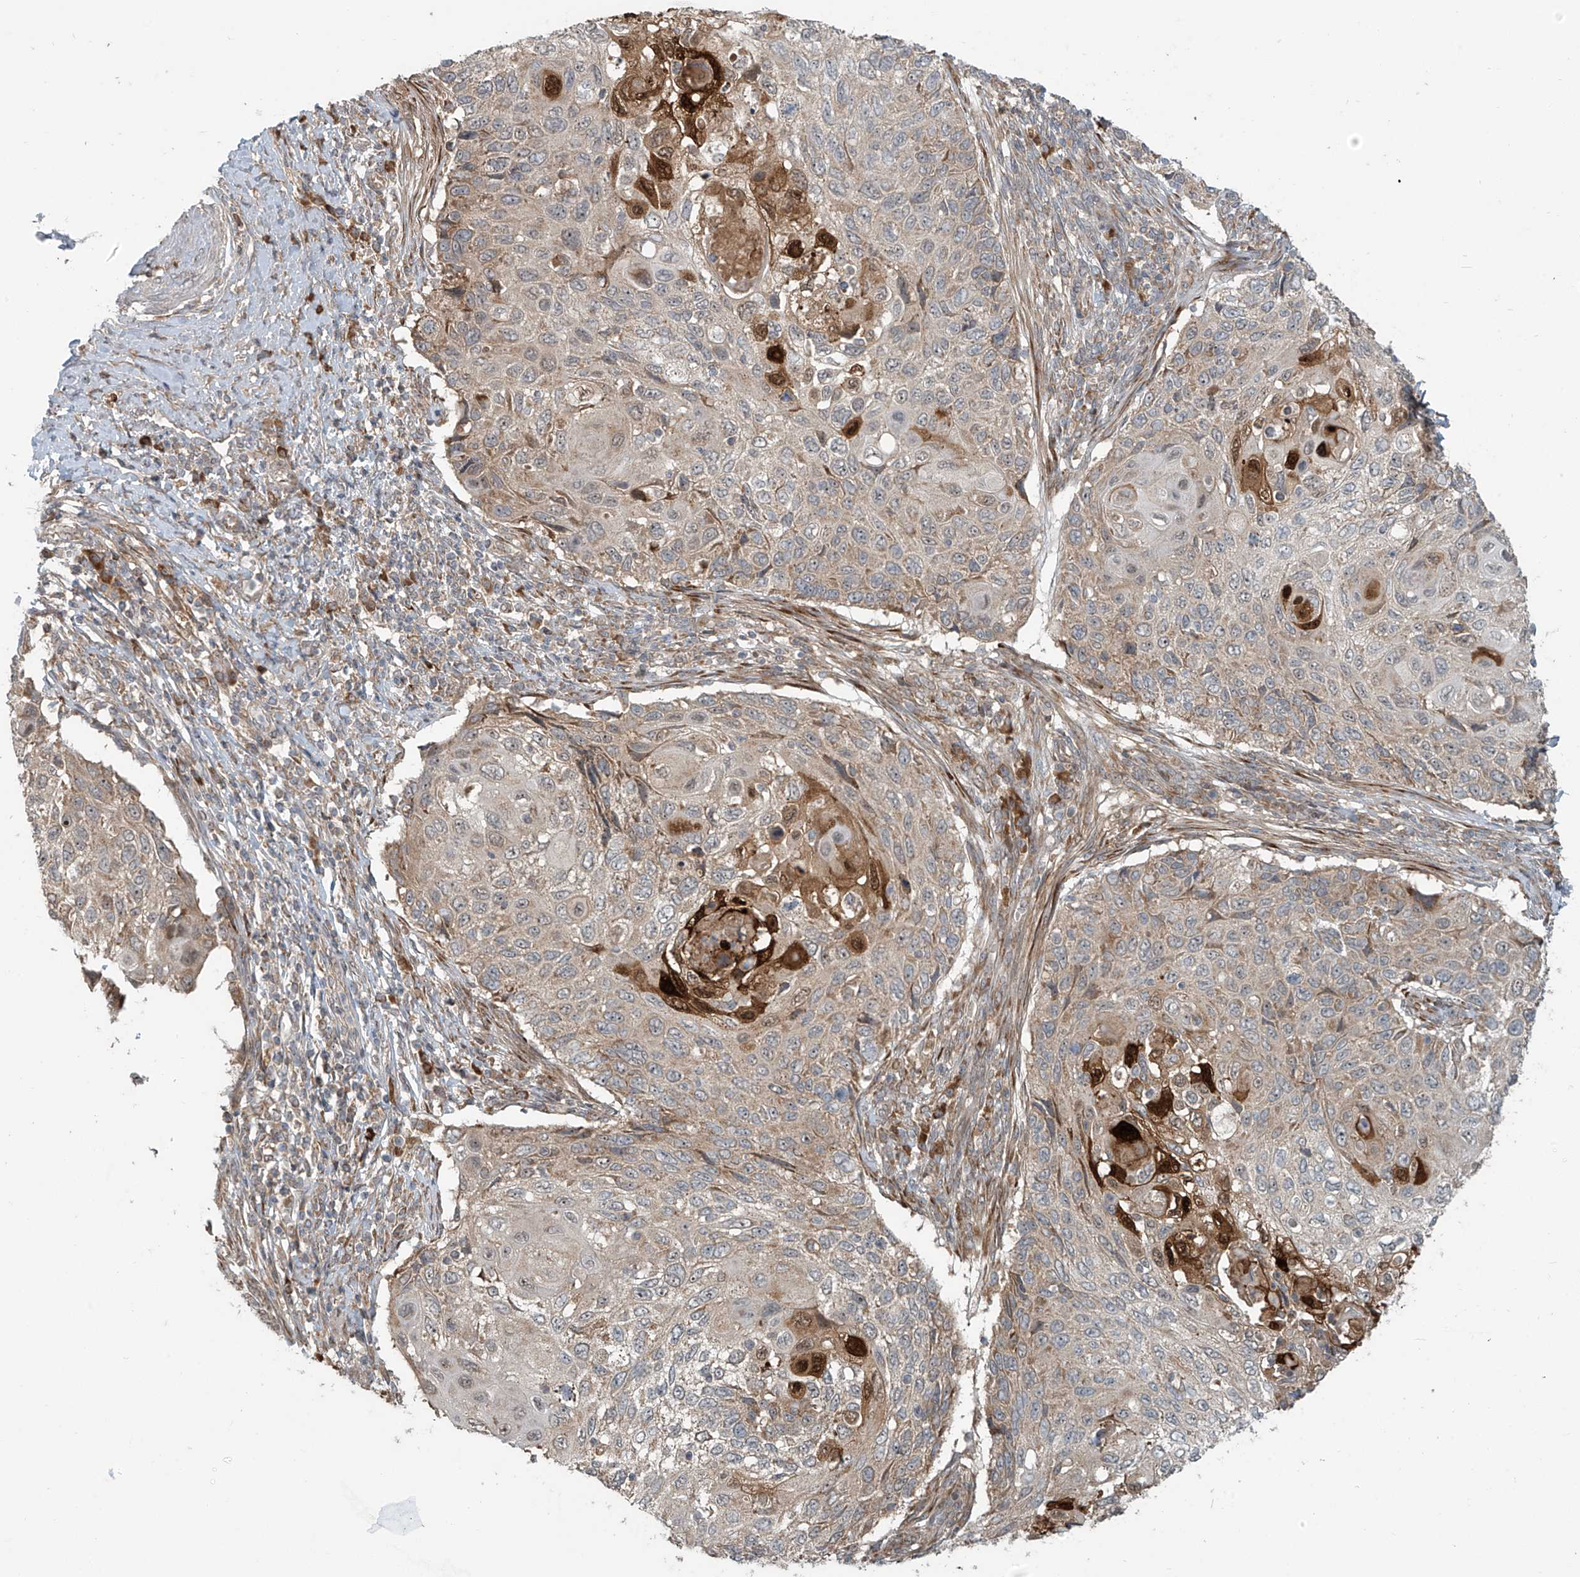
{"staining": {"intensity": "weak", "quantity": "25%-75%", "location": "cytoplasmic/membranous"}, "tissue": "cervical cancer", "cell_type": "Tumor cells", "image_type": "cancer", "snomed": [{"axis": "morphology", "description": "Squamous cell carcinoma, NOS"}, {"axis": "topography", "description": "Cervix"}], "caption": "Immunohistochemistry (IHC) photomicrograph of neoplastic tissue: human cervical cancer stained using immunohistochemistry demonstrates low levels of weak protein expression localized specifically in the cytoplasmic/membranous of tumor cells, appearing as a cytoplasmic/membranous brown color.", "gene": "KATNIP", "patient": {"sex": "female", "age": 70}}